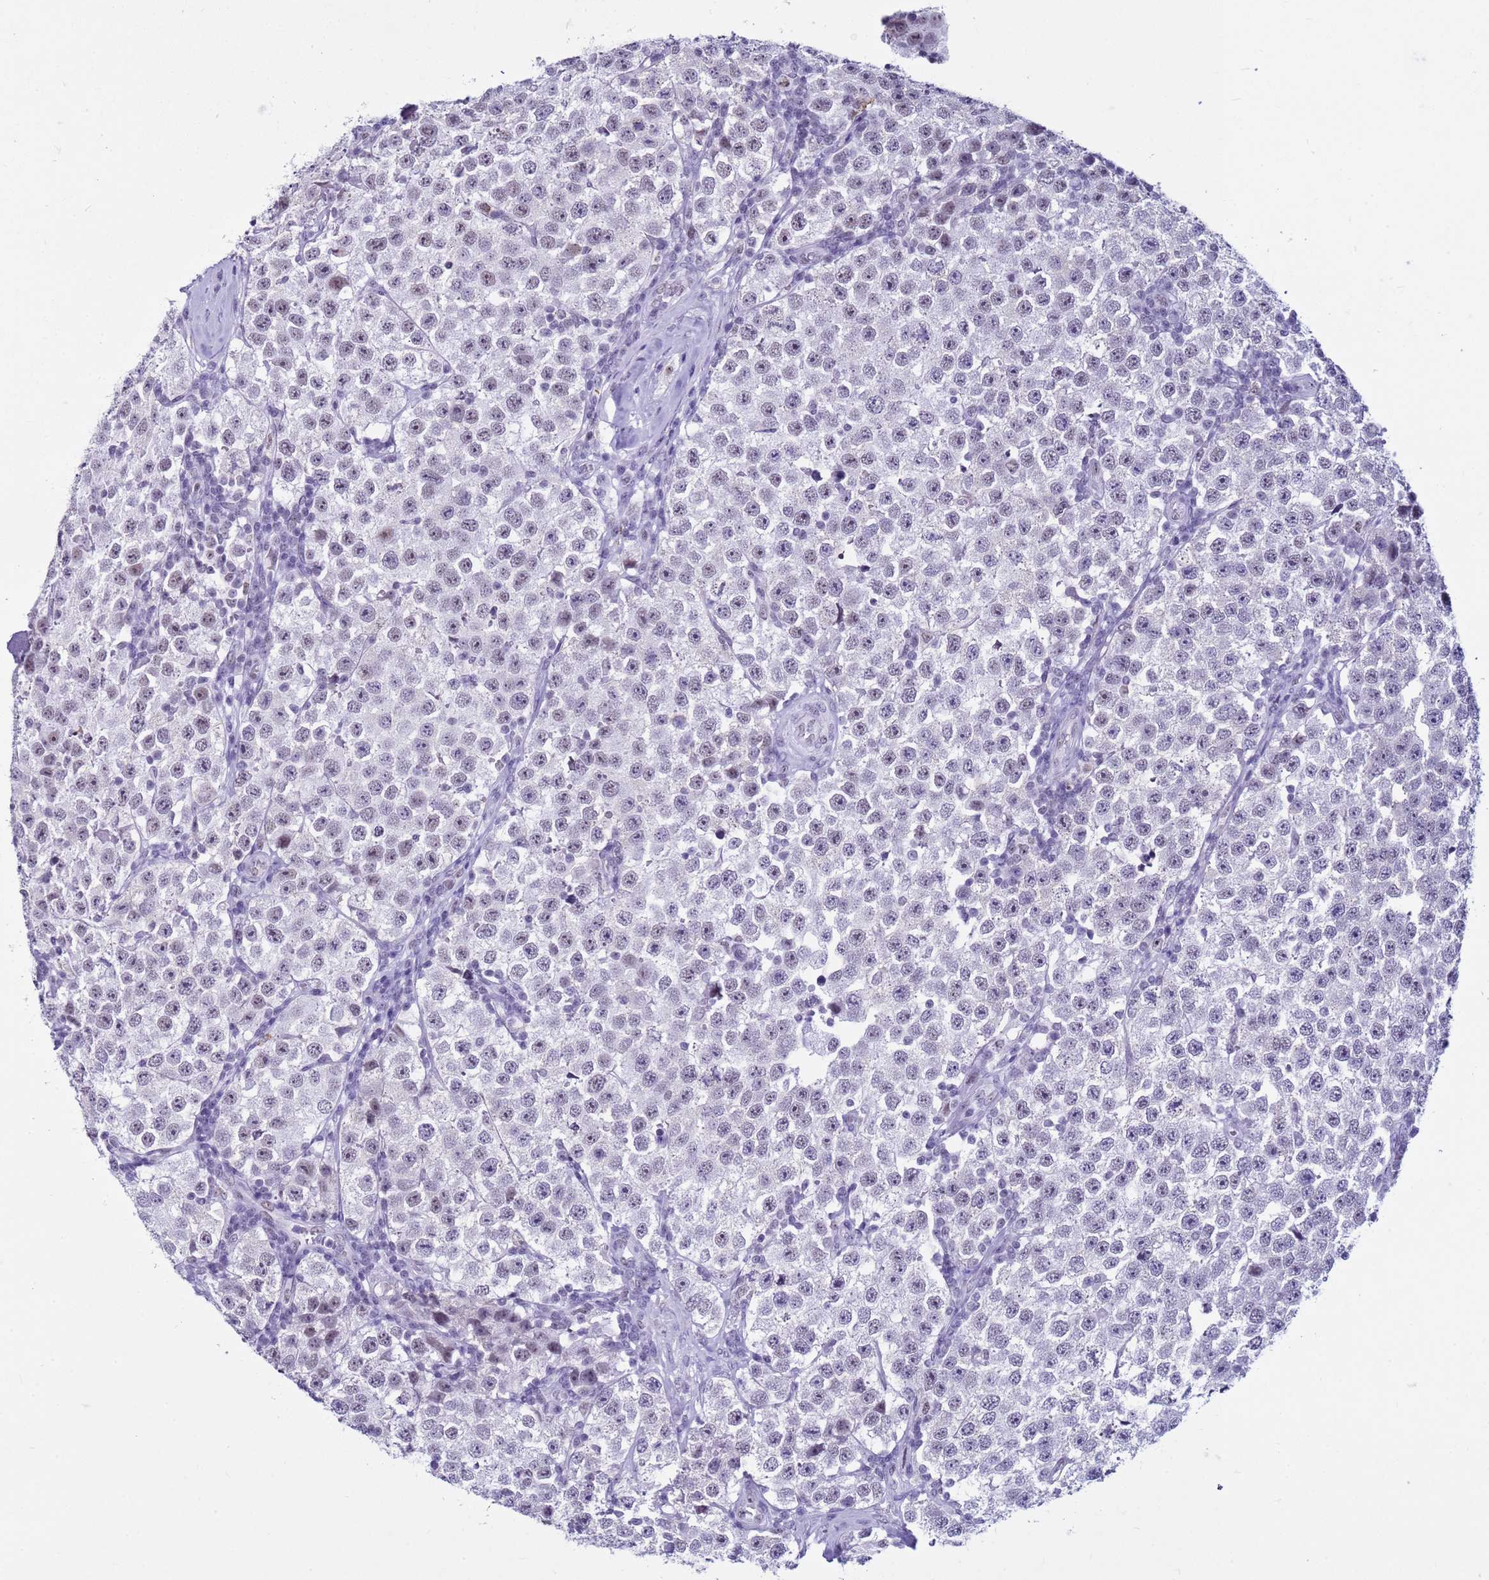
{"staining": {"intensity": "weak", "quantity": "<25%", "location": "nuclear"}, "tissue": "testis cancer", "cell_type": "Tumor cells", "image_type": "cancer", "snomed": [{"axis": "morphology", "description": "Seminoma, NOS"}, {"axis": "topography", "description": "Testis"}], "caption": "Testis cancer was stained to show a protein in brown. There is no significant positivity in tumor cells.", "gene": "DHX15", "patient": {"sex": "male", "age": 34}}